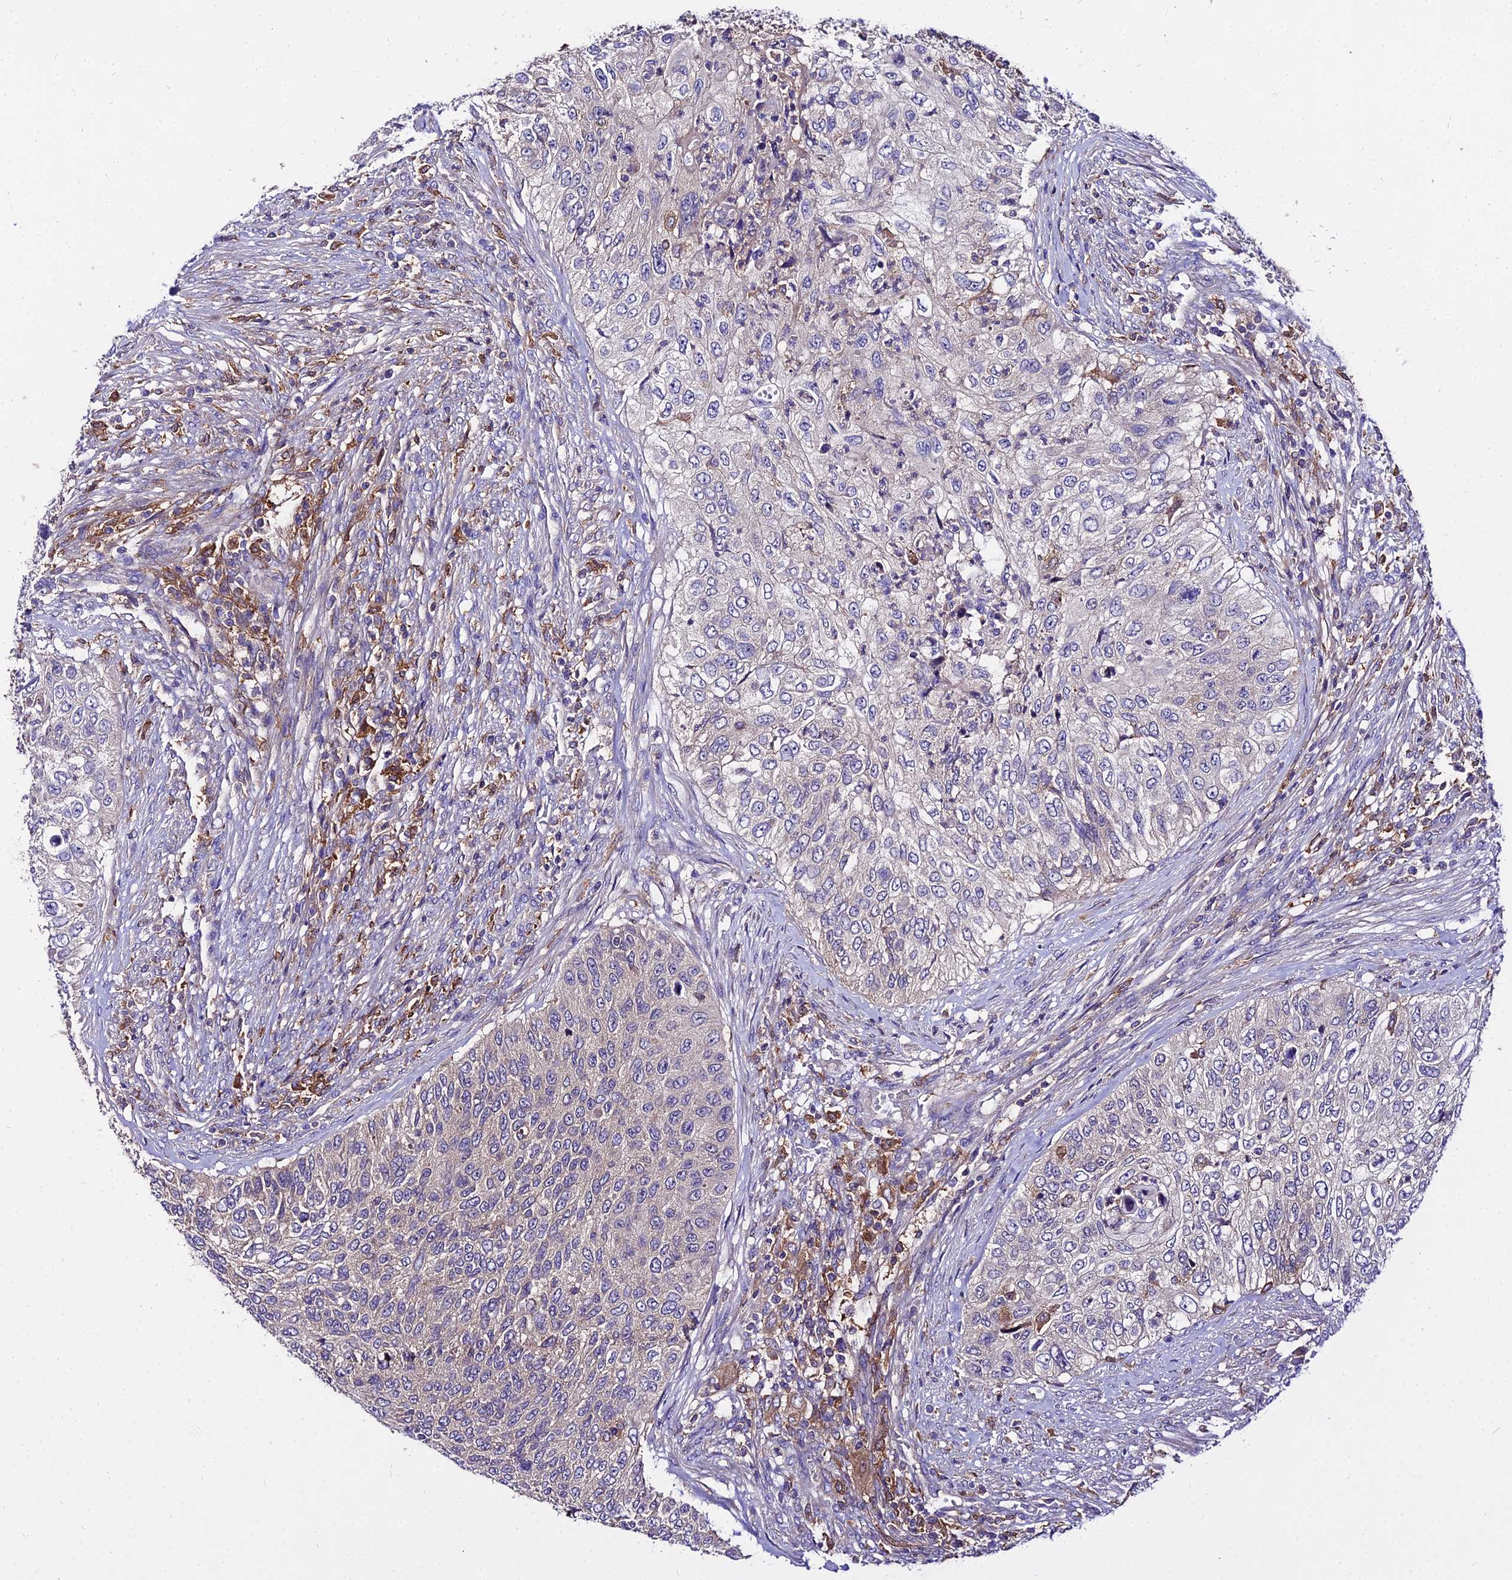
{"staining": {"intensity": "negative", "quantity": "none", "location": "none"}, "tissue": "urothelial cancer", "cell_type": "Tumor cells", "image_type": "cancer", "snomed": [{"axis": "morphology", "description": "Urothelial carcinoma, High grade"}, {"axis": "topography", "description": "Urinary bladder"}], "caption": "The histopathology image exhibits no significant expression in tumor cells of high-grade urothelial carcinoma. Brightfield microscopy of IHC stained with DAB (brown) and hematoxylin (blue), captured at high magnification.", "gene": "C2orf69", "patient": {"sex": "female", "age": 60}}